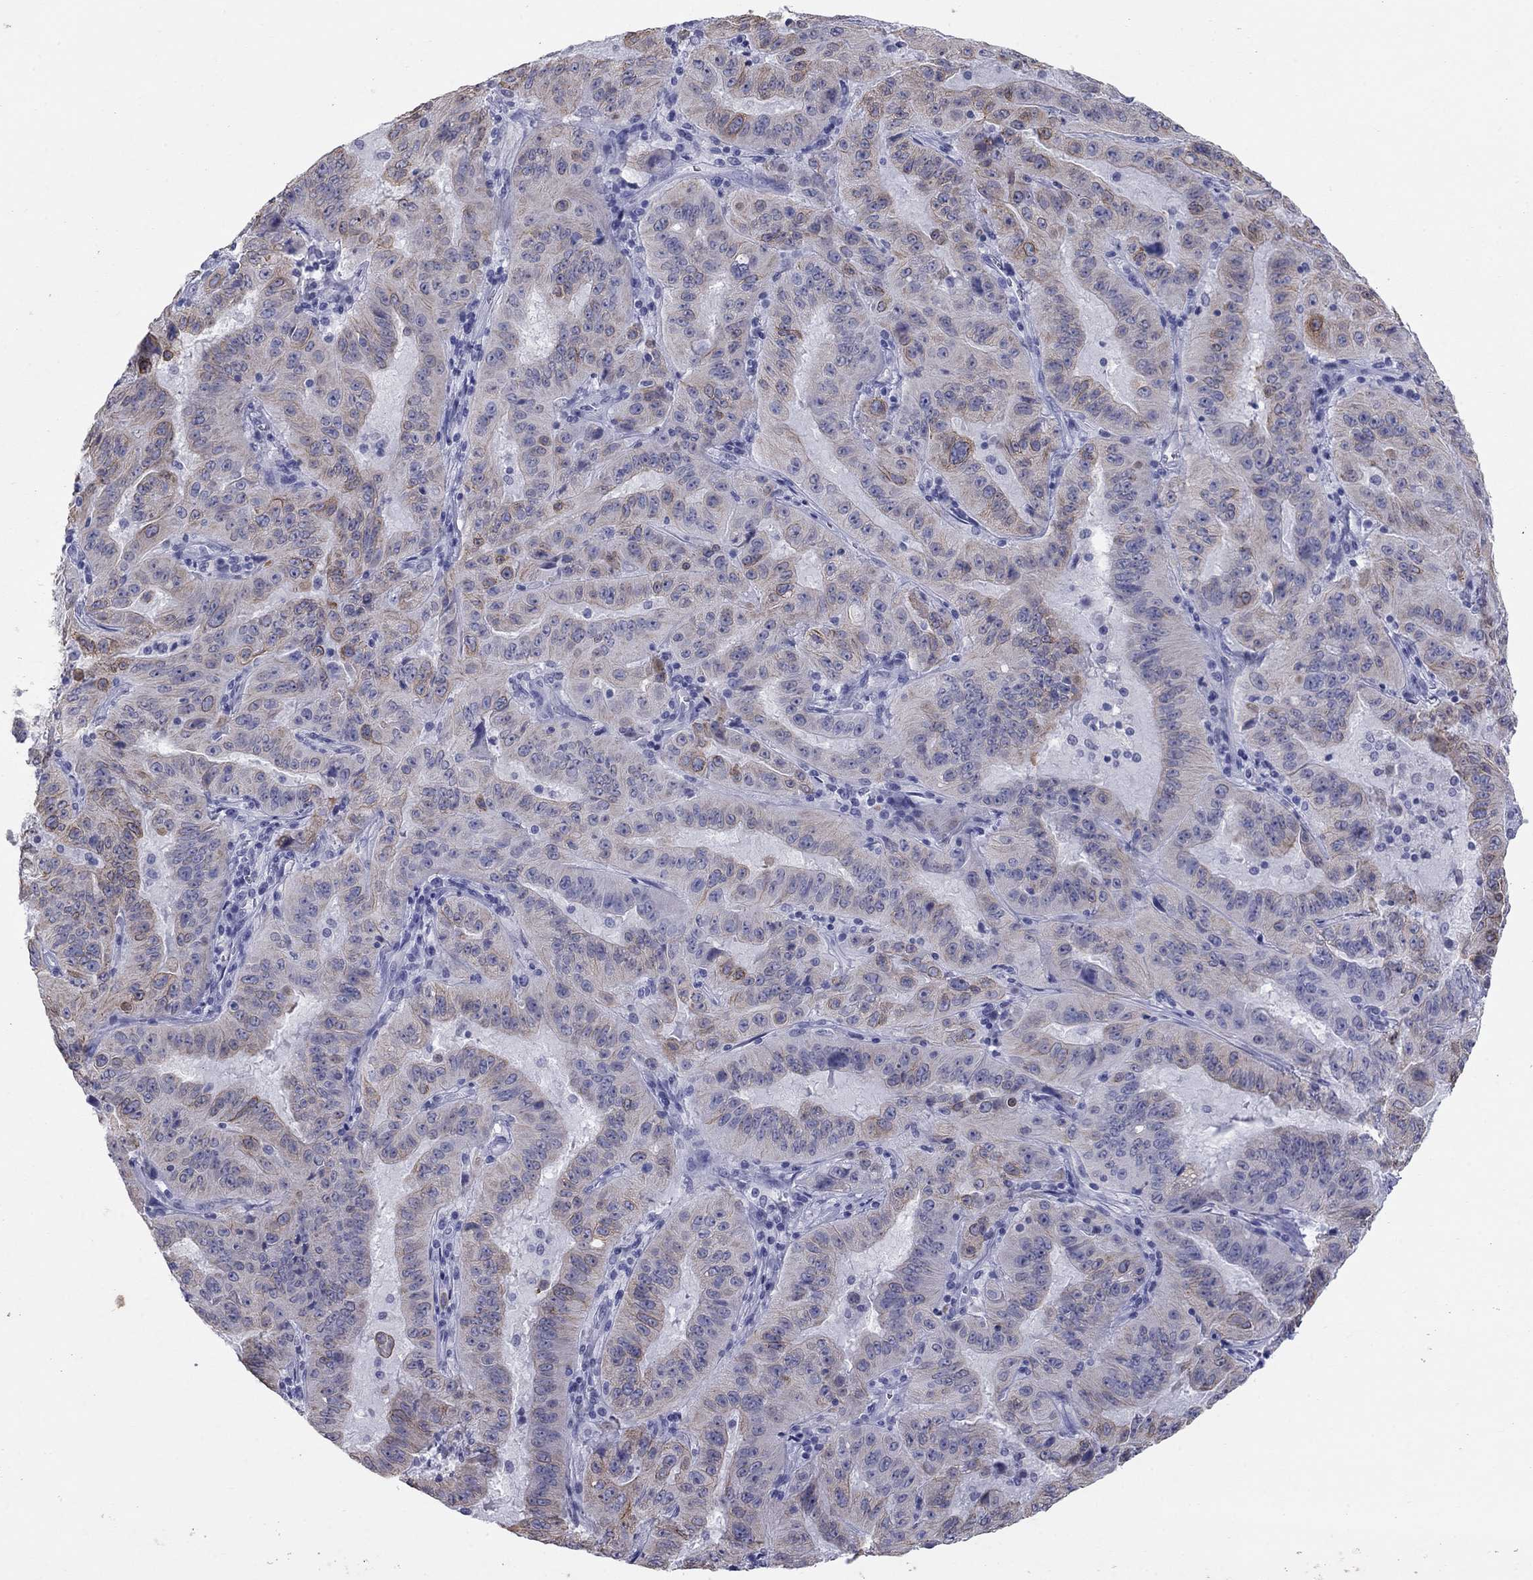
{"staining": {"intensity": "moderate", "quantity": "<25%", "location": "cytoplasmic/membranous"}, "tissue": "pancreatic cancer", "cell_type": "Tumor cells", "image_type": "cancer", "snomed": [{"axis": "morphology", "description": "Adenocarcinoma, NOS"}, {"axis": "topography", "description": "Pancreas"}], "caption": "Human pancreatic cancer (adenocarcinoma) stained with a brown dye reveals moderate cytoplasmic/membranous positive positivity in about <25% of tumor cells.", "gene": "KRT75", "patient": {"sex": "male", "age": 63}}